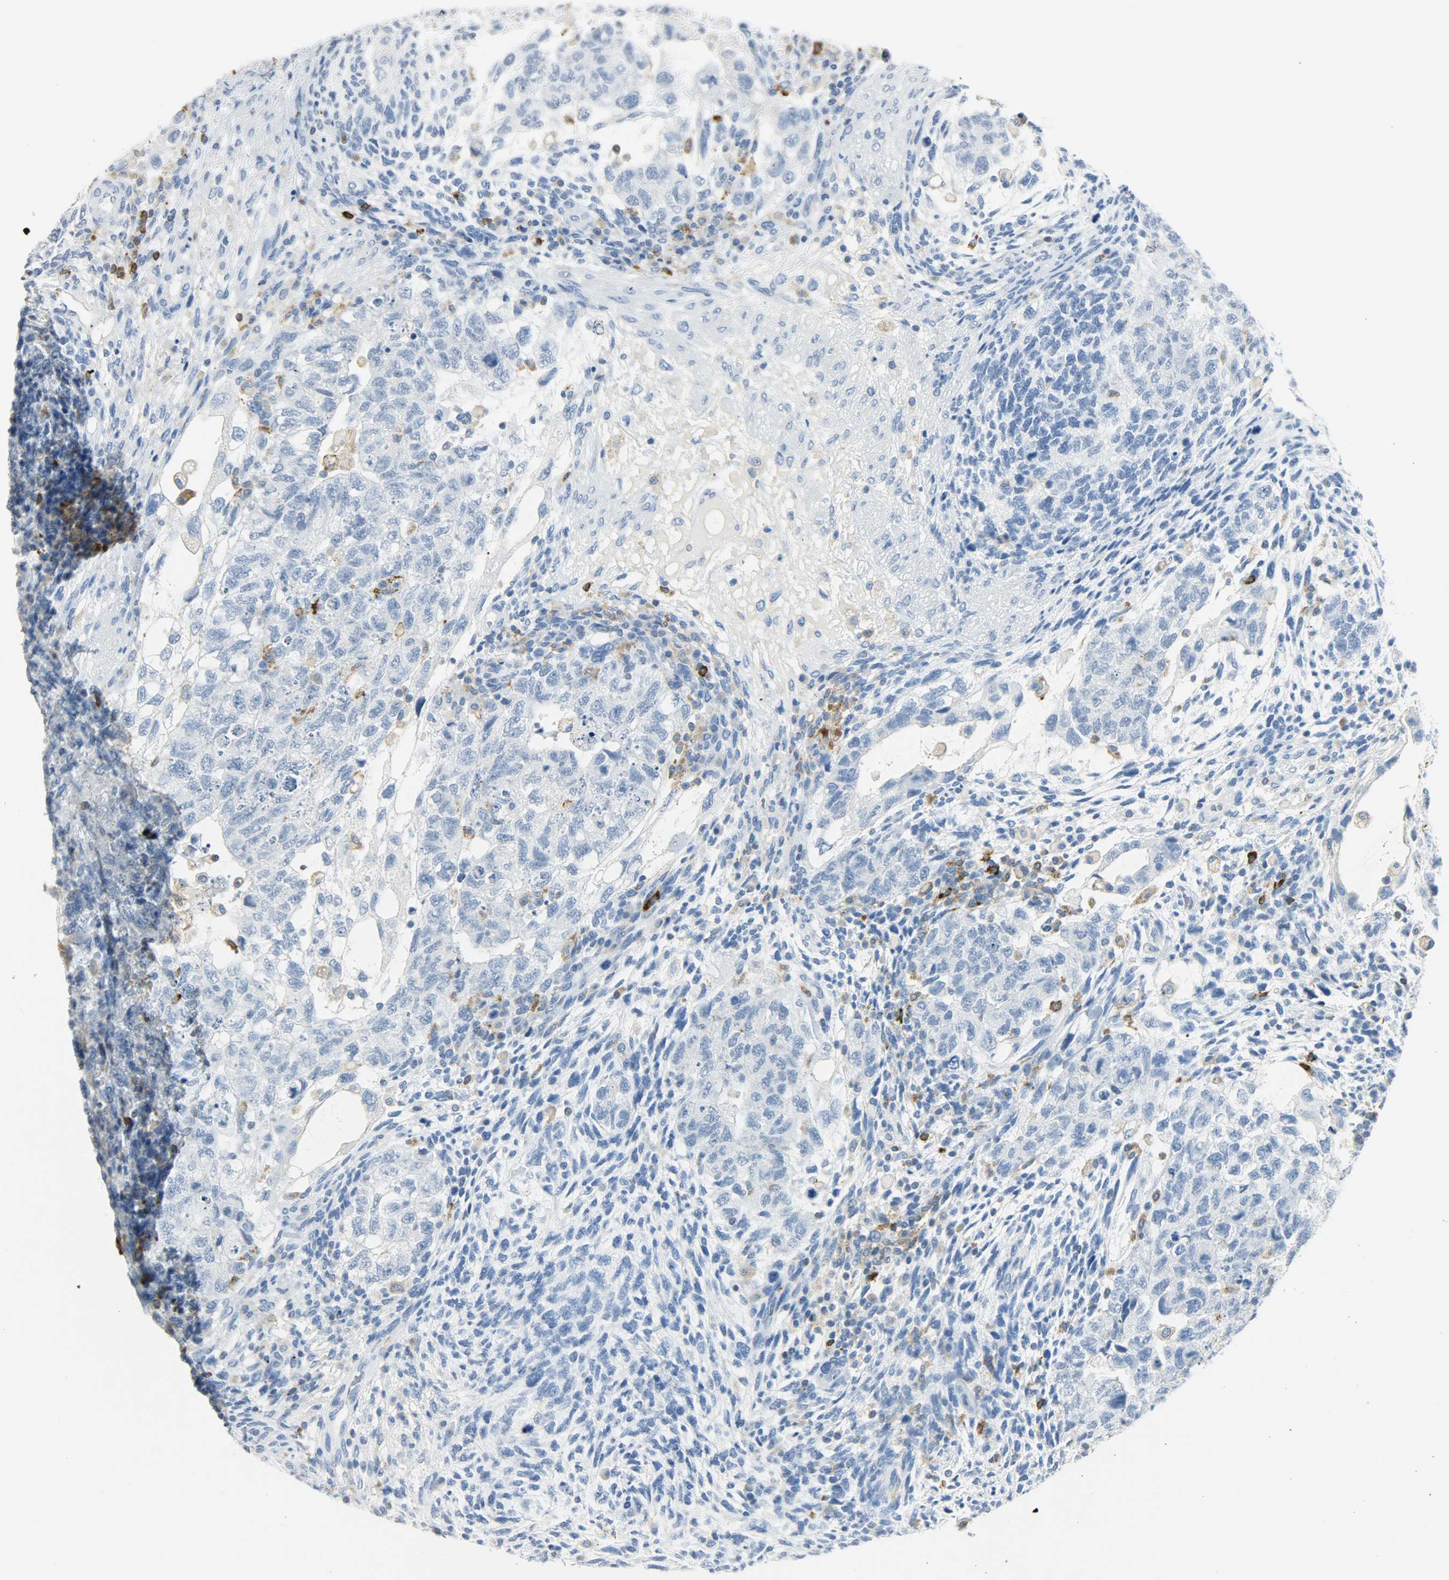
{"staining": {"intensity": "negative", "quantity": "none", "location": "none"}, "tissue": "testis cancer", "cell_type": "Tumor cells", "image_type": "cancer", "snomed": [{"axis": "morphology", "description": "Normal tissue, NOS"}, {"axis": "morphology", "description": "Carcinoma, Embryonal, NOS"}, {"axis": "topography", "description": "Testis"}], "caption": "Tumor cells are negative for brown protein staining in testis embryonal carcinoma.", "gene": "PTPN6", "patient": {"sex": "male", "age": 36}}